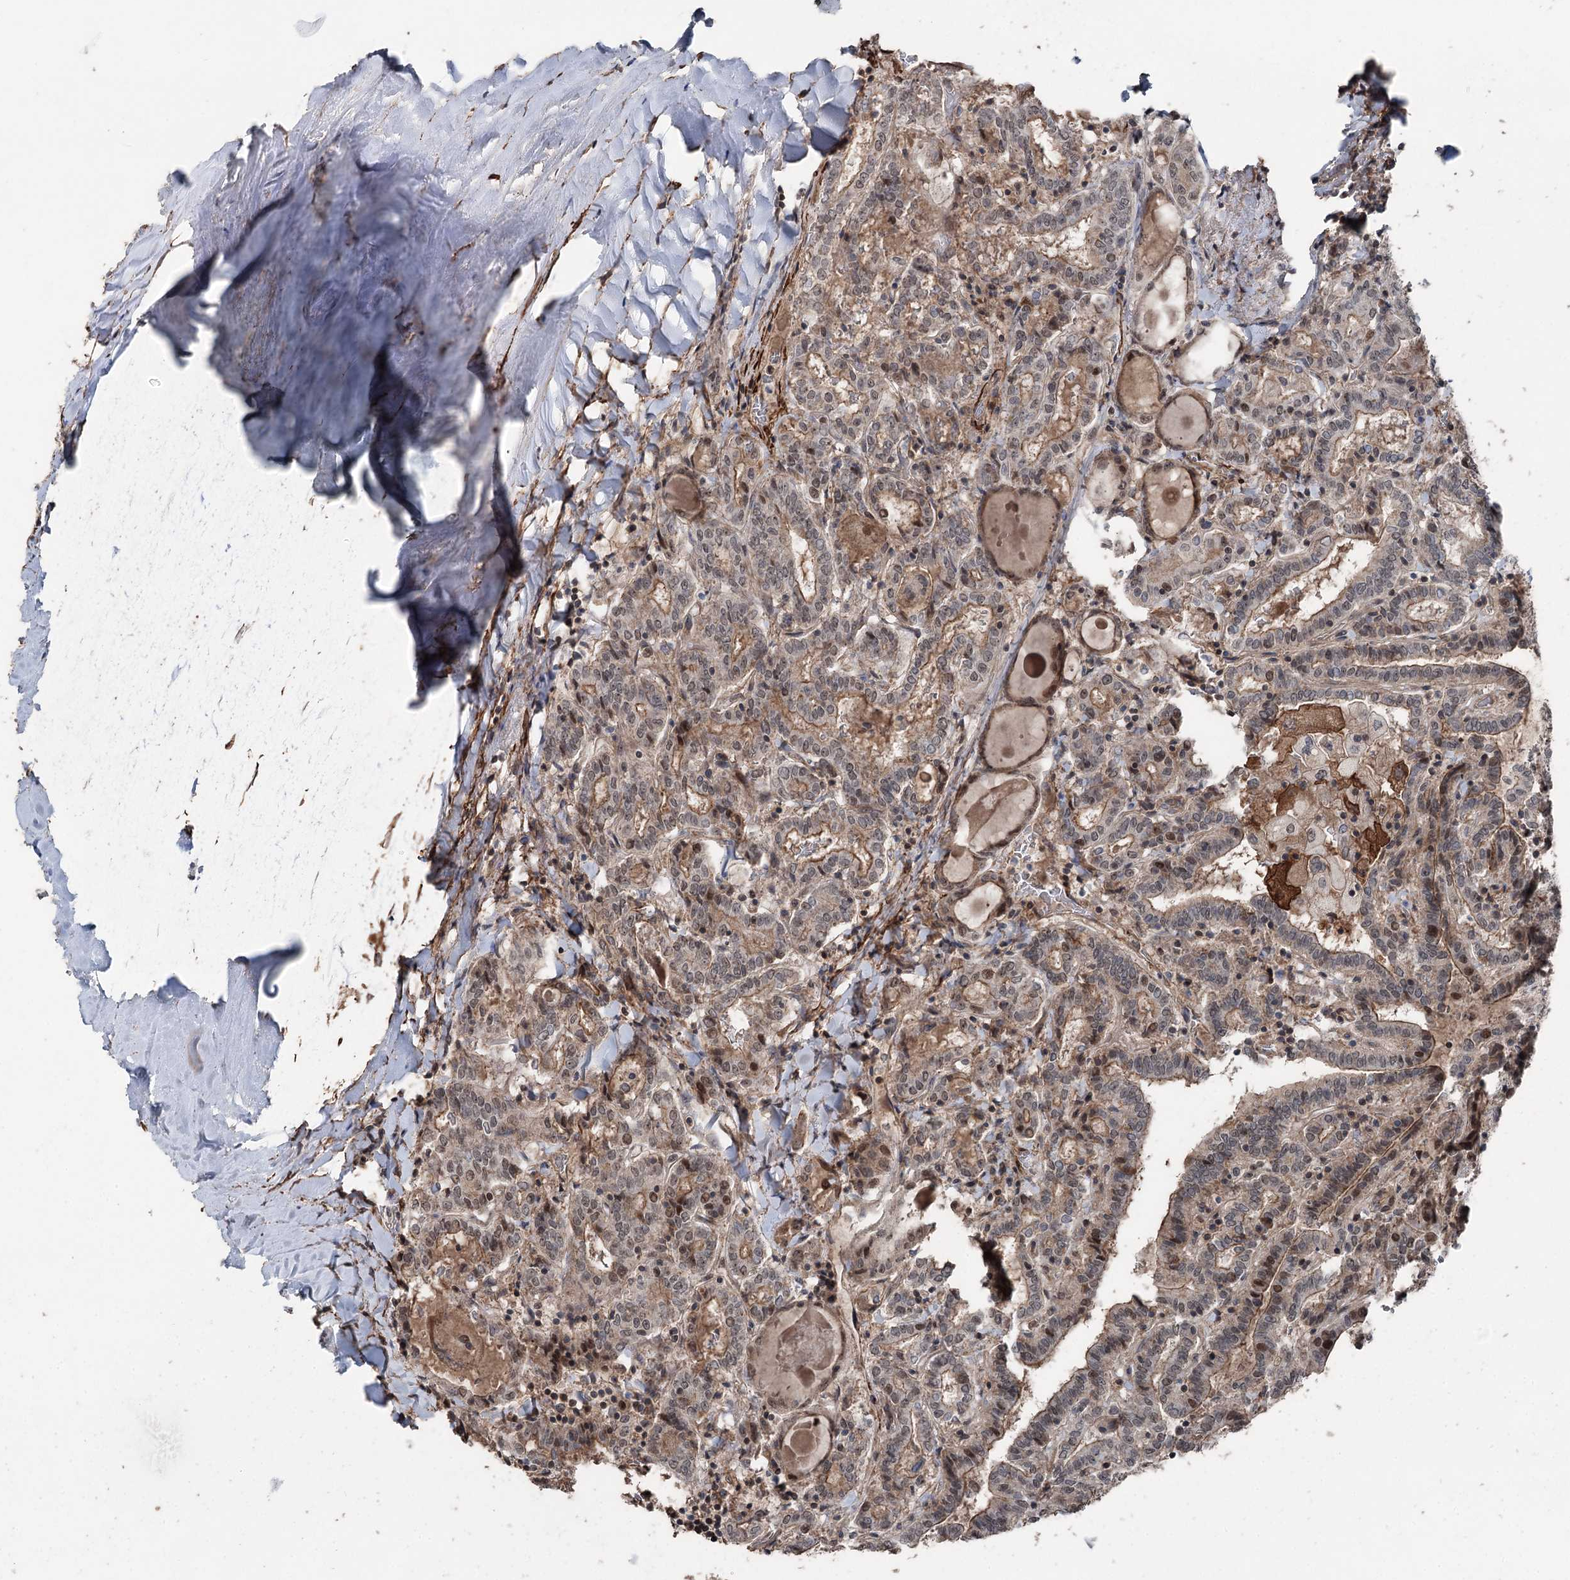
{"staining": {"intensity": "moderate", "quantity": "25%-75%", "location": "cytoplasmic/membranous"}, "tissue": "thyroid cancer", "cell_type": "Tumor cells", "image_type": "cancer", "snomed": [{"axis": "morphology", "description": "Papillary adenocarcinoma, NOS"}, {"axis": "topography", "description": "Thyroid gland"}], "caption": "DAB (3,3'-diaminobenzidine) immunohistochemical staining of human thyroid papillary adenocarcinoma demonstrates moderate cytoplasmic/membranous protein positivity in about 25%-75% of tumor cells.", "gene": "CCDC82", "patient": {"sex": "female", "age": 72}}